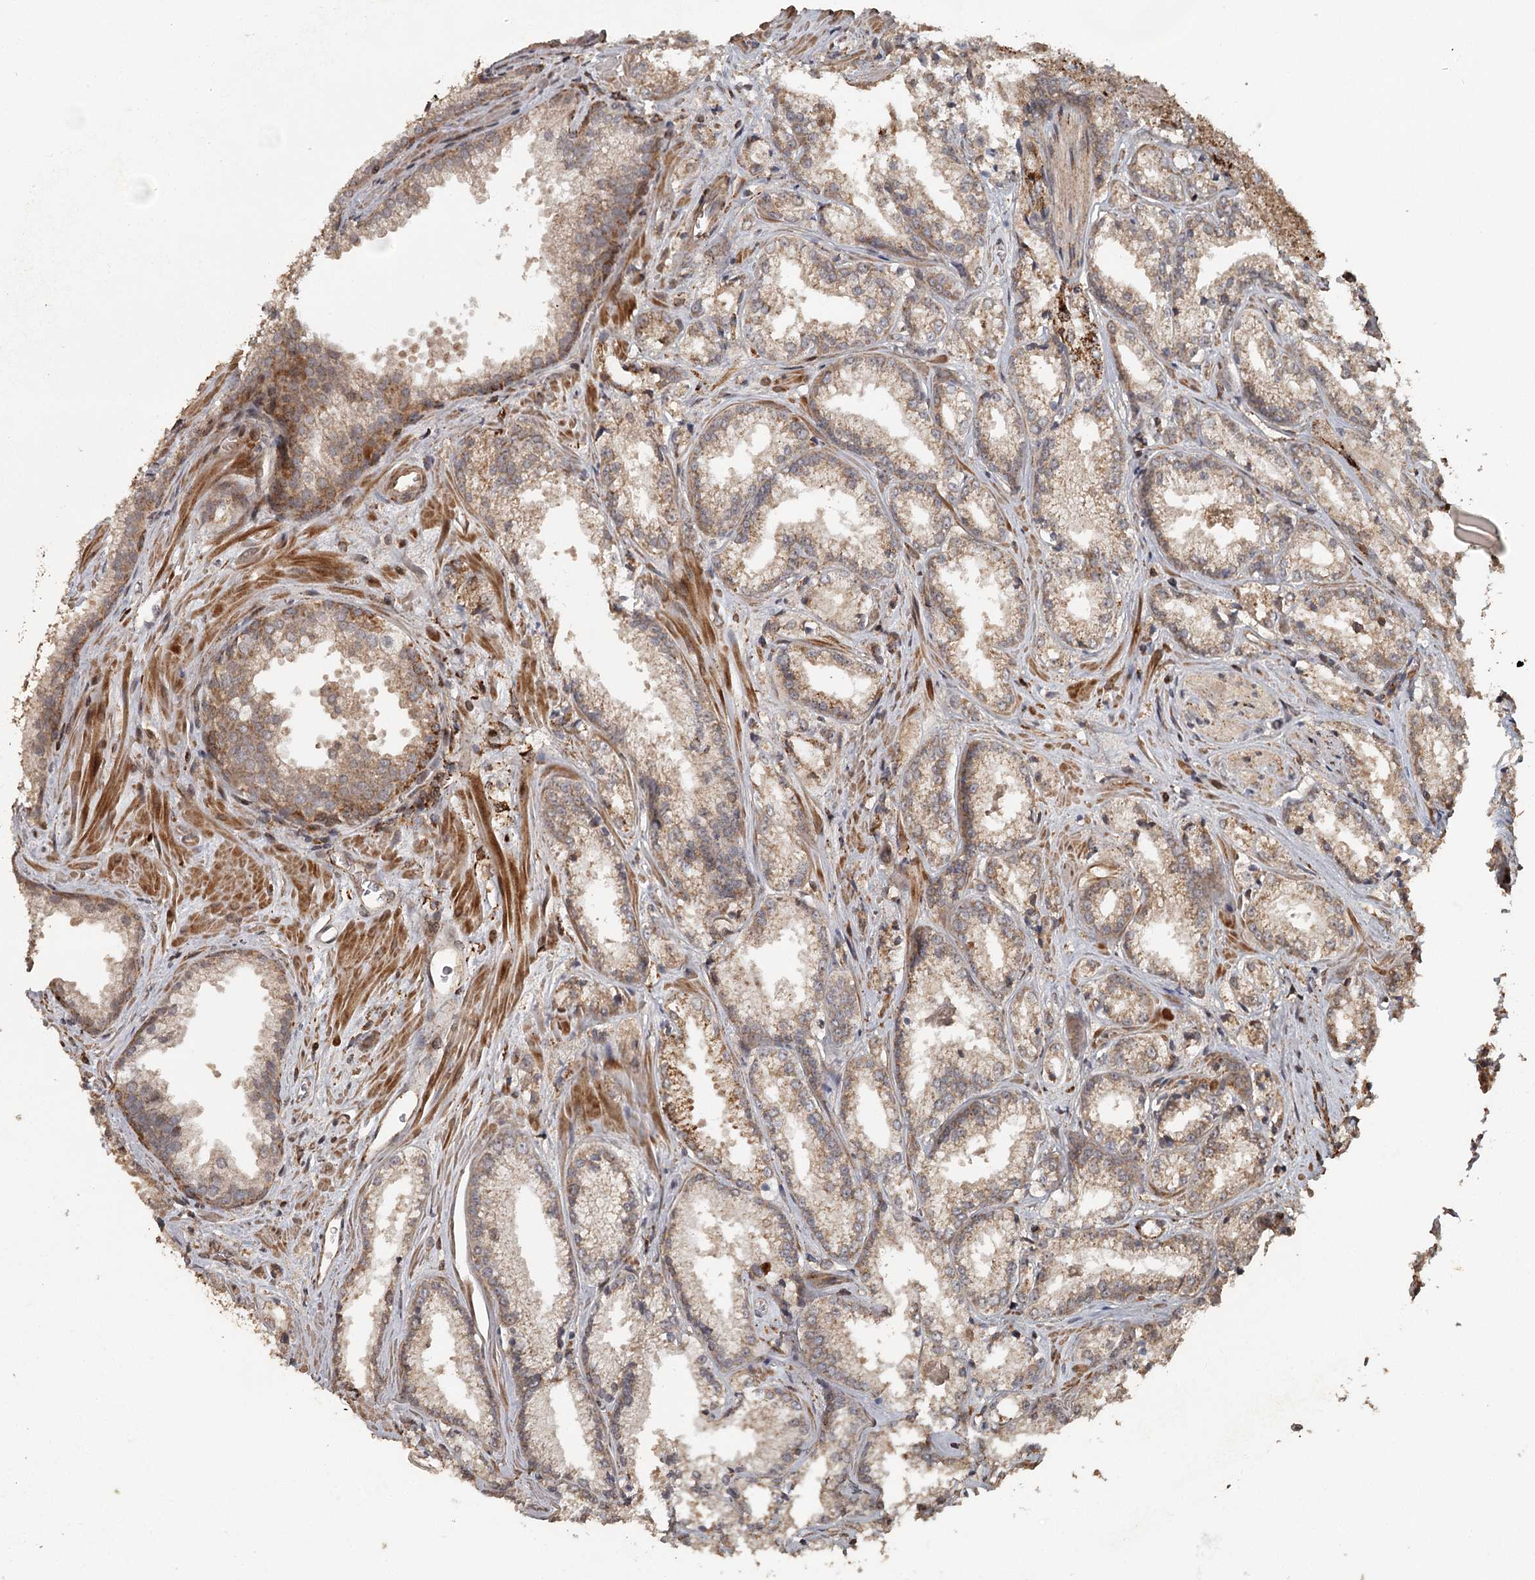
{"staining": {"intensity": "moderate", "quantity": "25%-75%", "location": "cytoplasmic/membranous"}, "tissue": "prostate cancer", "cell_type": "Tumor cells", "image_type": "cancer", "snomed": [{"axis": "morphology", "description": "Adenocarcinoma, Low grade"}, {"axis": "topography", "description": "Prostate"}], "caption": "High-power microscopy captured an IHC histopathology image of prostate cancer, revealing moderate cytoplasmic/membranous positivity in approximately 25%-75% of tumor cells.", "gene": "FAXC", "patient": {"sex": "male", "age": 47}}